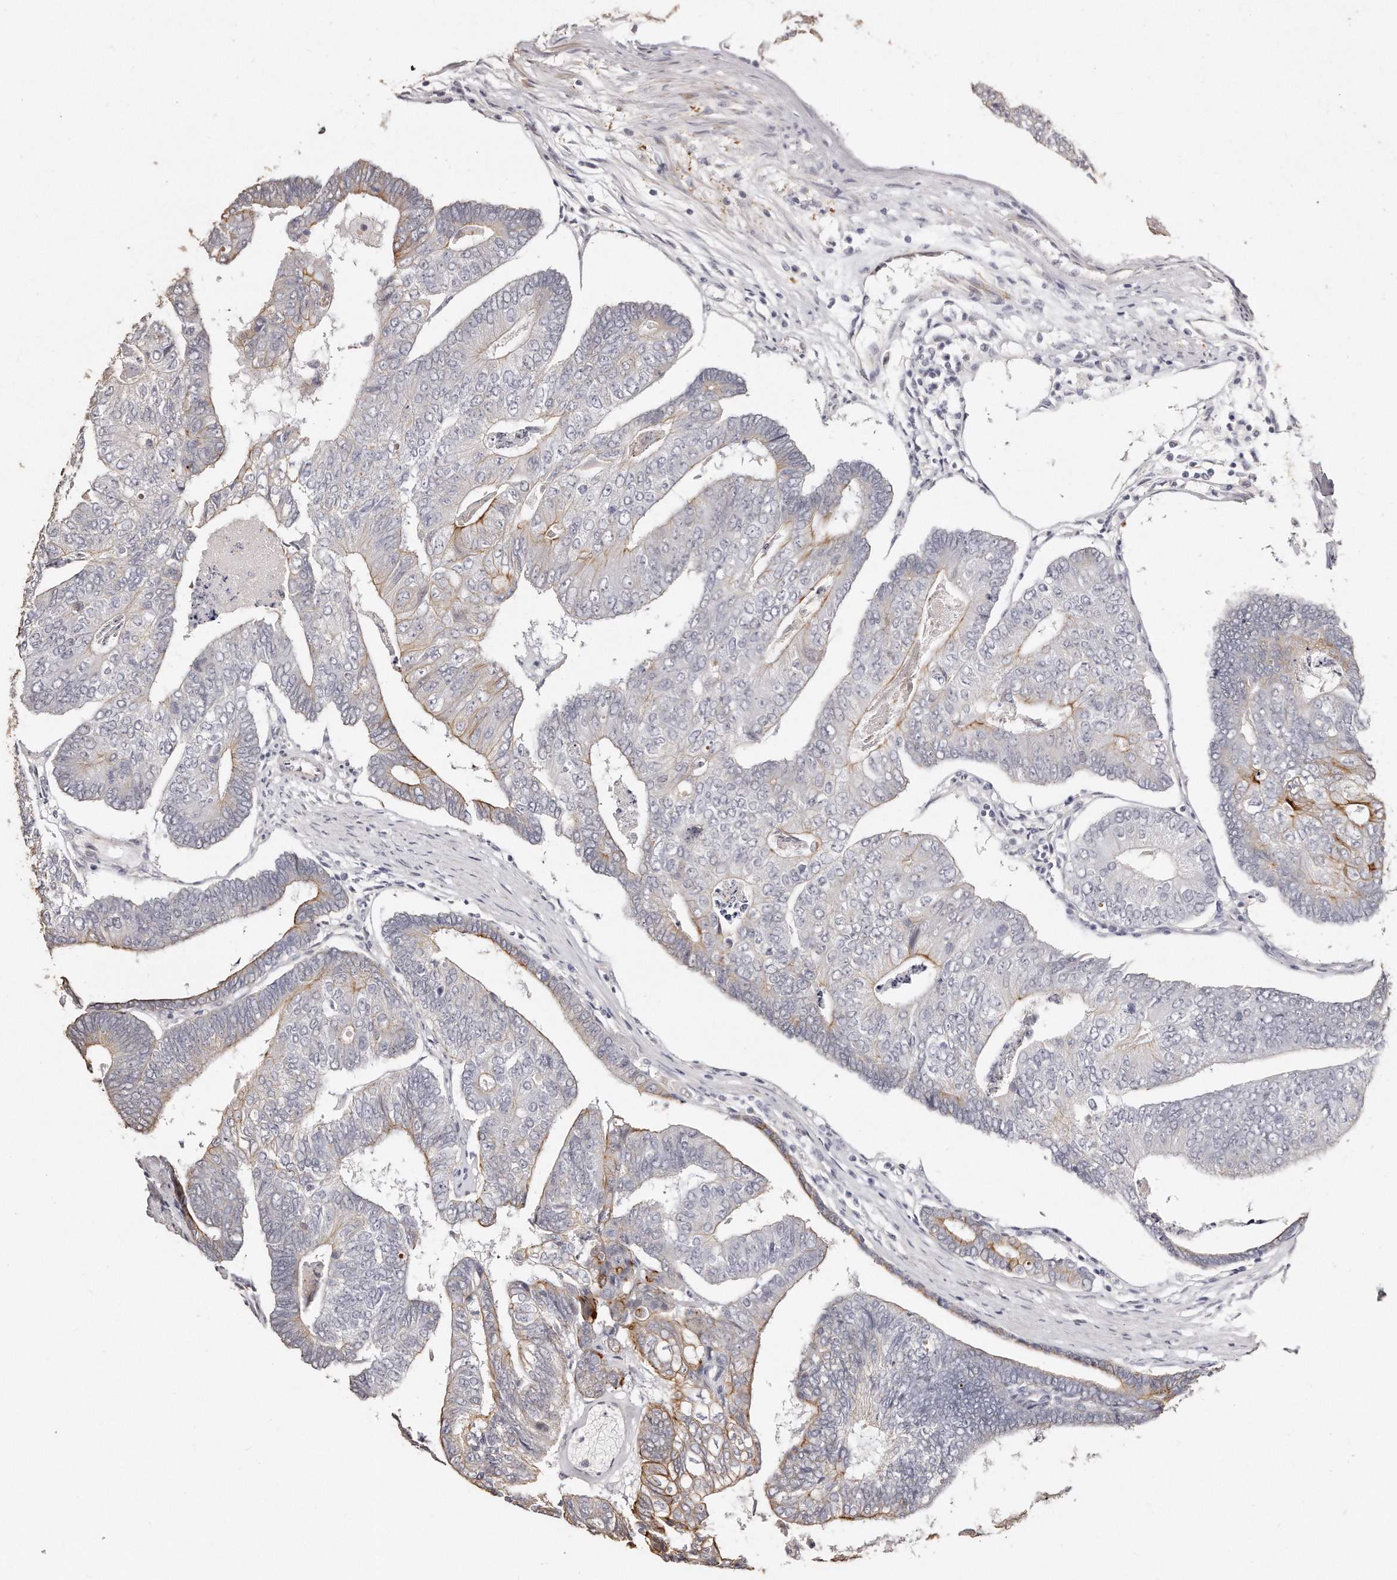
{"staining": {"intensity": "moderate", "quantity": "<25%", "location": "cytoplasmic/membranous"}, "tissue": "colorectal cancer", "cell_type": "Tumor cells", "image_type": "cancer", "snomed": [{"axis": "morphology", "description": "Adenocarcinoma, NOS"}, {"axis": "topography", "description": "Colon"}], "caption": "Immunohistochemical staining of colorectal cancer (adenocarcinoma) demonstrates moderate cytoplasmic/membranous protein positivity in about <25% of tumor cells.", "gene": "ZYG11A", "patient": {"sex": "female", "age": 67}}